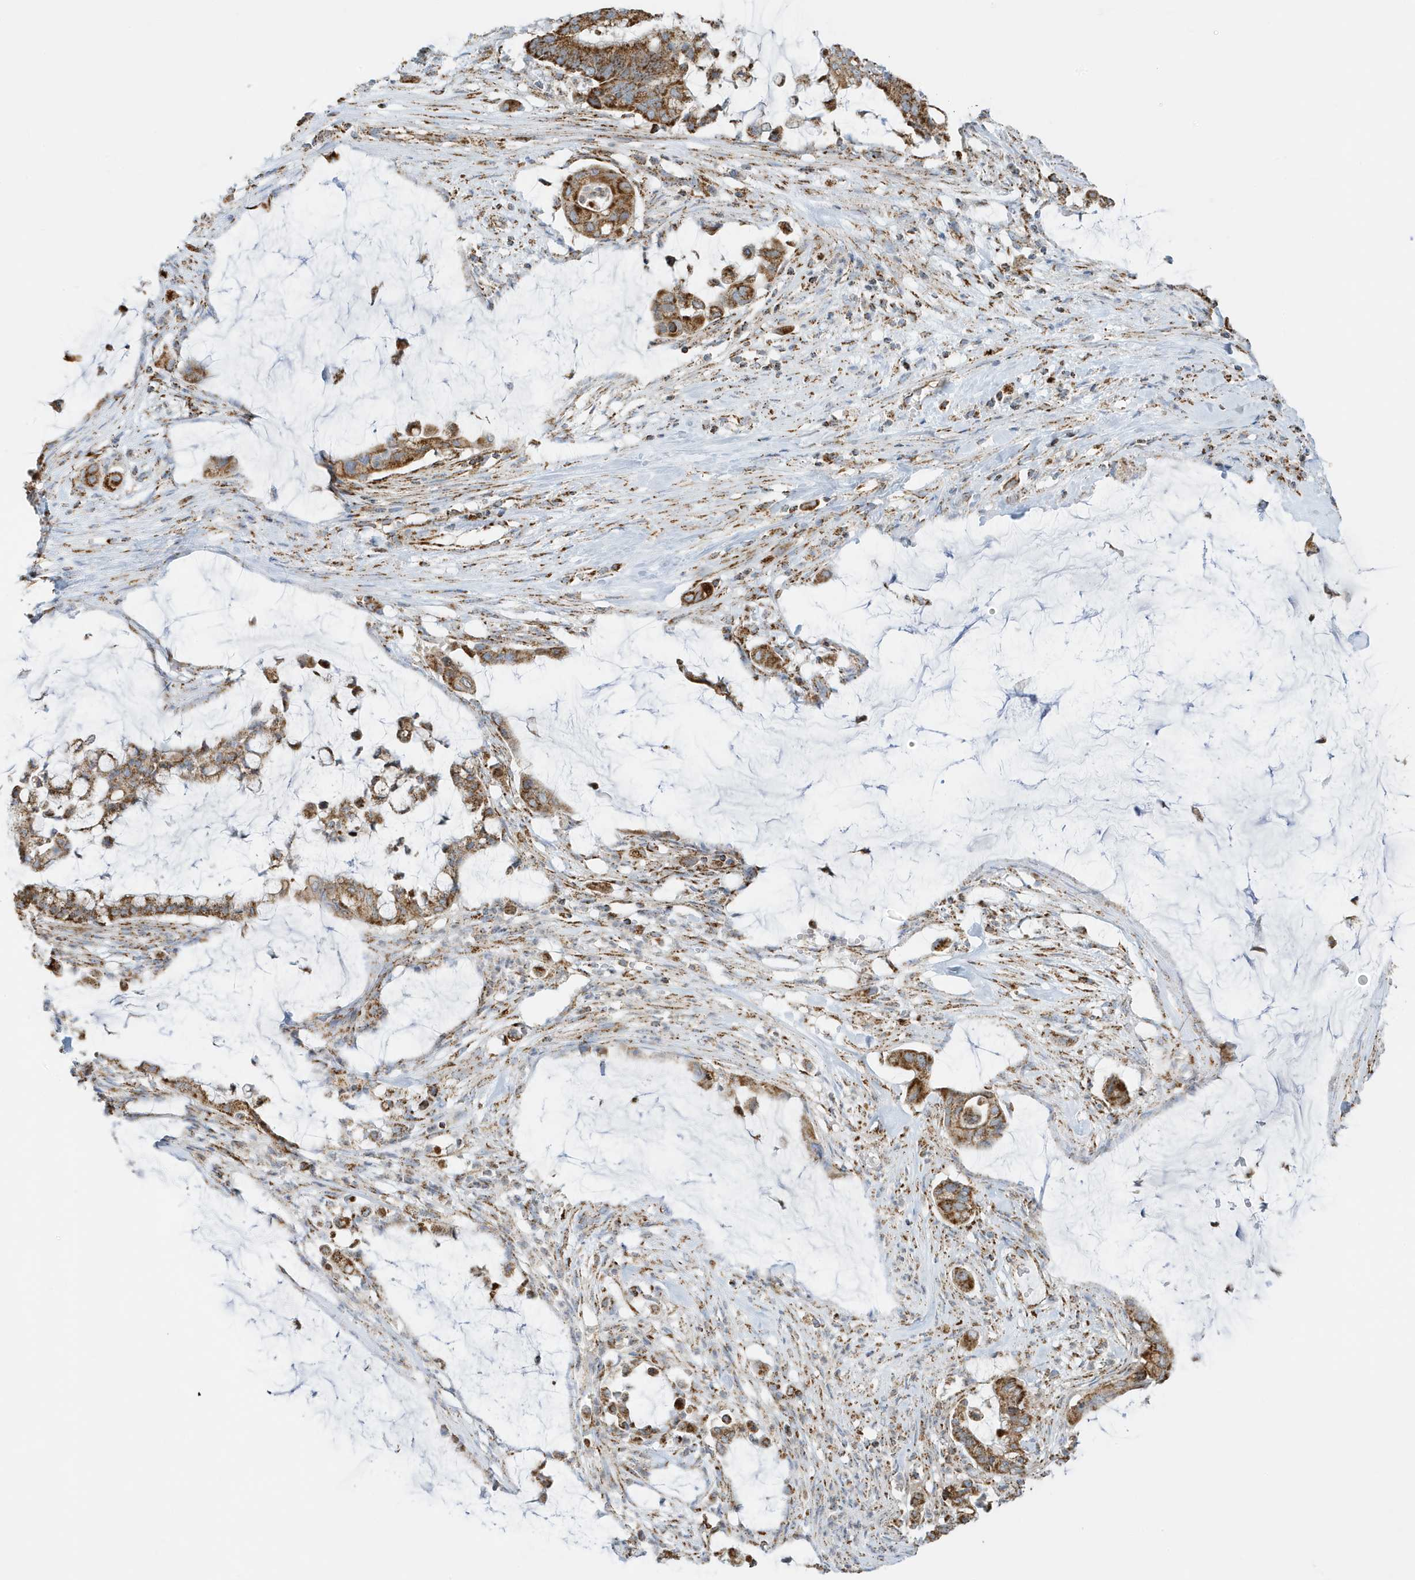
{"staining": {"intensity": "moderate", "quantity": ">75%", "location": "cytoplasmic/membranous"}, "tissue": "pancreatic cancer", "cell_type": "Tumor cells", "image_type": "cancer", "snomed": [{"axis": "morphology", "description": "Adenocarcinoma, NOS"}, {"axis": "topography", "description": "Pancreas"}], "caption": "About >75% of tumor cells in human pancreatic cancer (adenocarcinoma) exhibit moderate cytoplasmic/membranous protein staining as visualized by brown immunohistochemical staining.", "gene": "ATP5ME", "patient": {"sex": "male", "age": 41}}